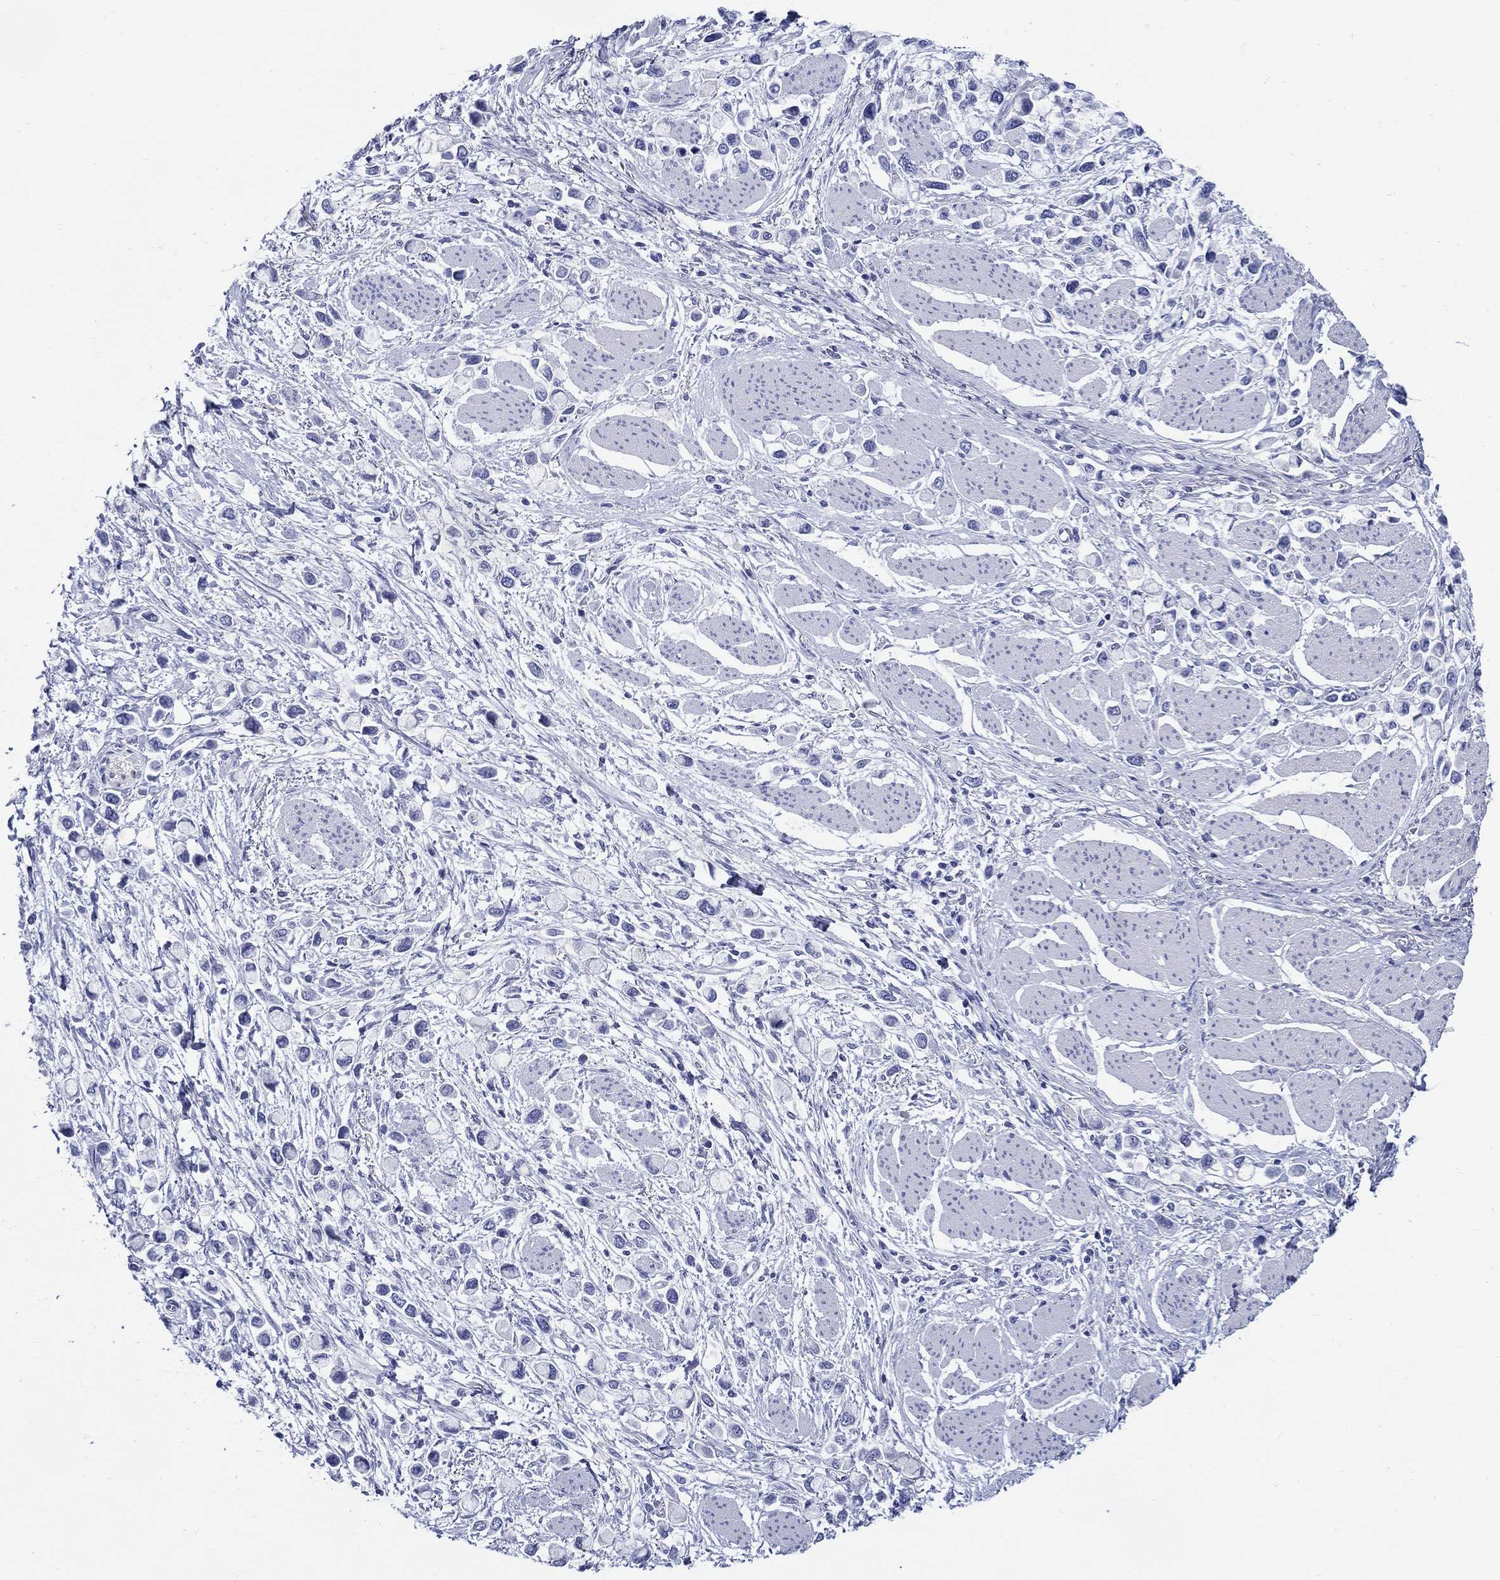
{"staining": {"intensity": "negative", "quantity": "none", "location": "none"}, "tissue": "stomach cancer", "cell_type": "Tumor cells", "image_type": "cancer", "snomed": [{"axis": "morphology", "description": "Adenocarcinoma, NOS"}, {"axis": "topography", "description": "Stomach"}], "caption": "DAB immunohistochemical staining of human stomach adenocarcinoma reveals no significant staining in tumor cells. Brightfield microscopy of immunohistochemistry stained with DAB (3,3'-diaminobenzidine) (brown) and hematoxylin (blue), captured at high magnification.", "gene": "CRYGS", "patient": {"sex": "female", "age": 81}}